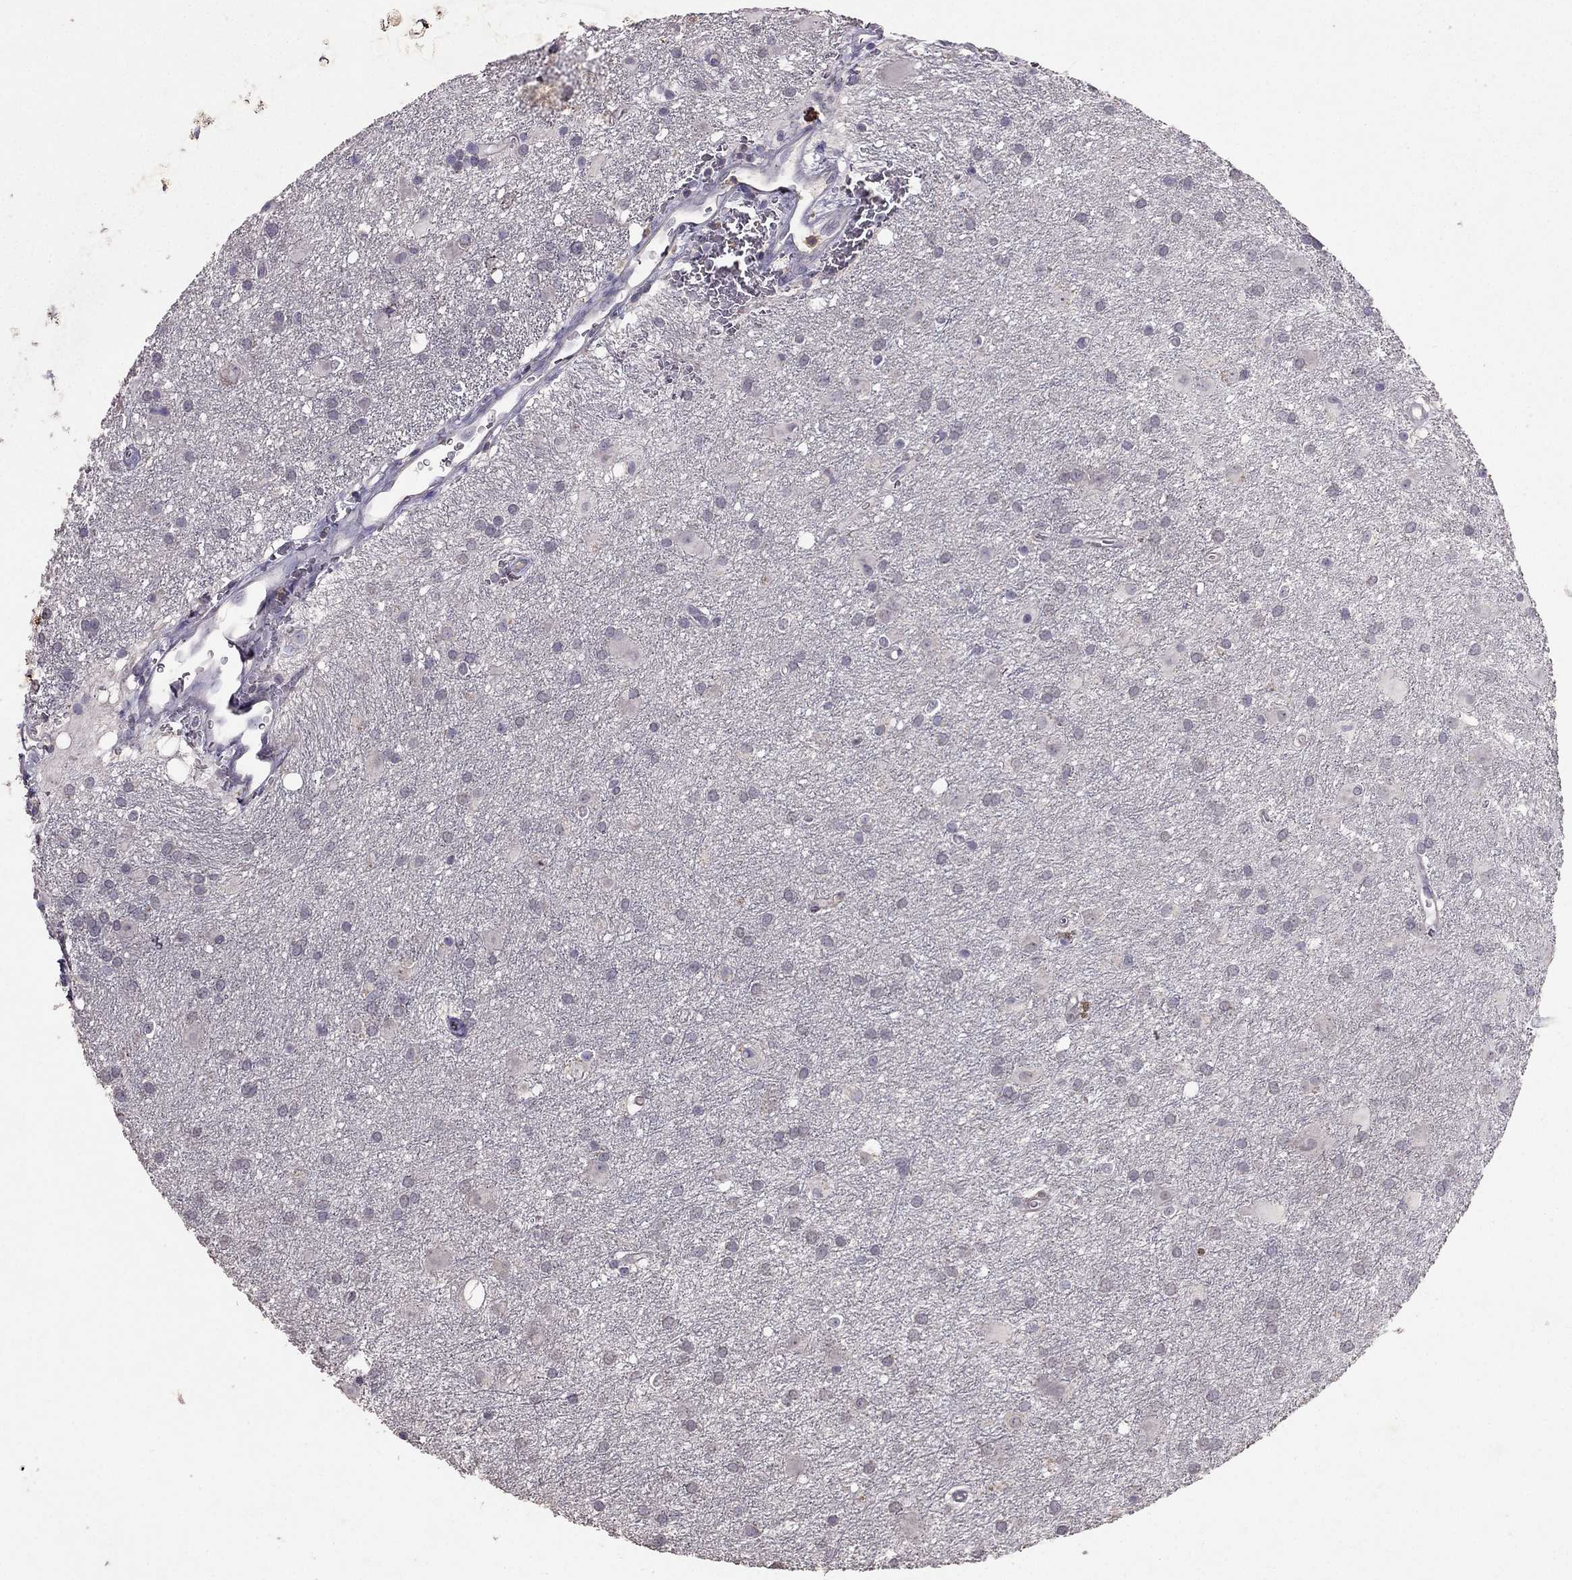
{"staining": {"intensity": "negative", "quantity": "none", "location": "none"}, "tissue": "glioma", "cell_type": "Tumor cells", "image_type": "cancer", "snomed": [{"axis": "morphology", "description": "Glioma, malignant, Low grade"}, {"axis": "topography", "description": "Brain"}], "caption": "Tumor cells are negative for protein expression in human malignant glioma (low-grade).", "gene": "RFLNB", "patient": {"sex": "male", "age": 58}}